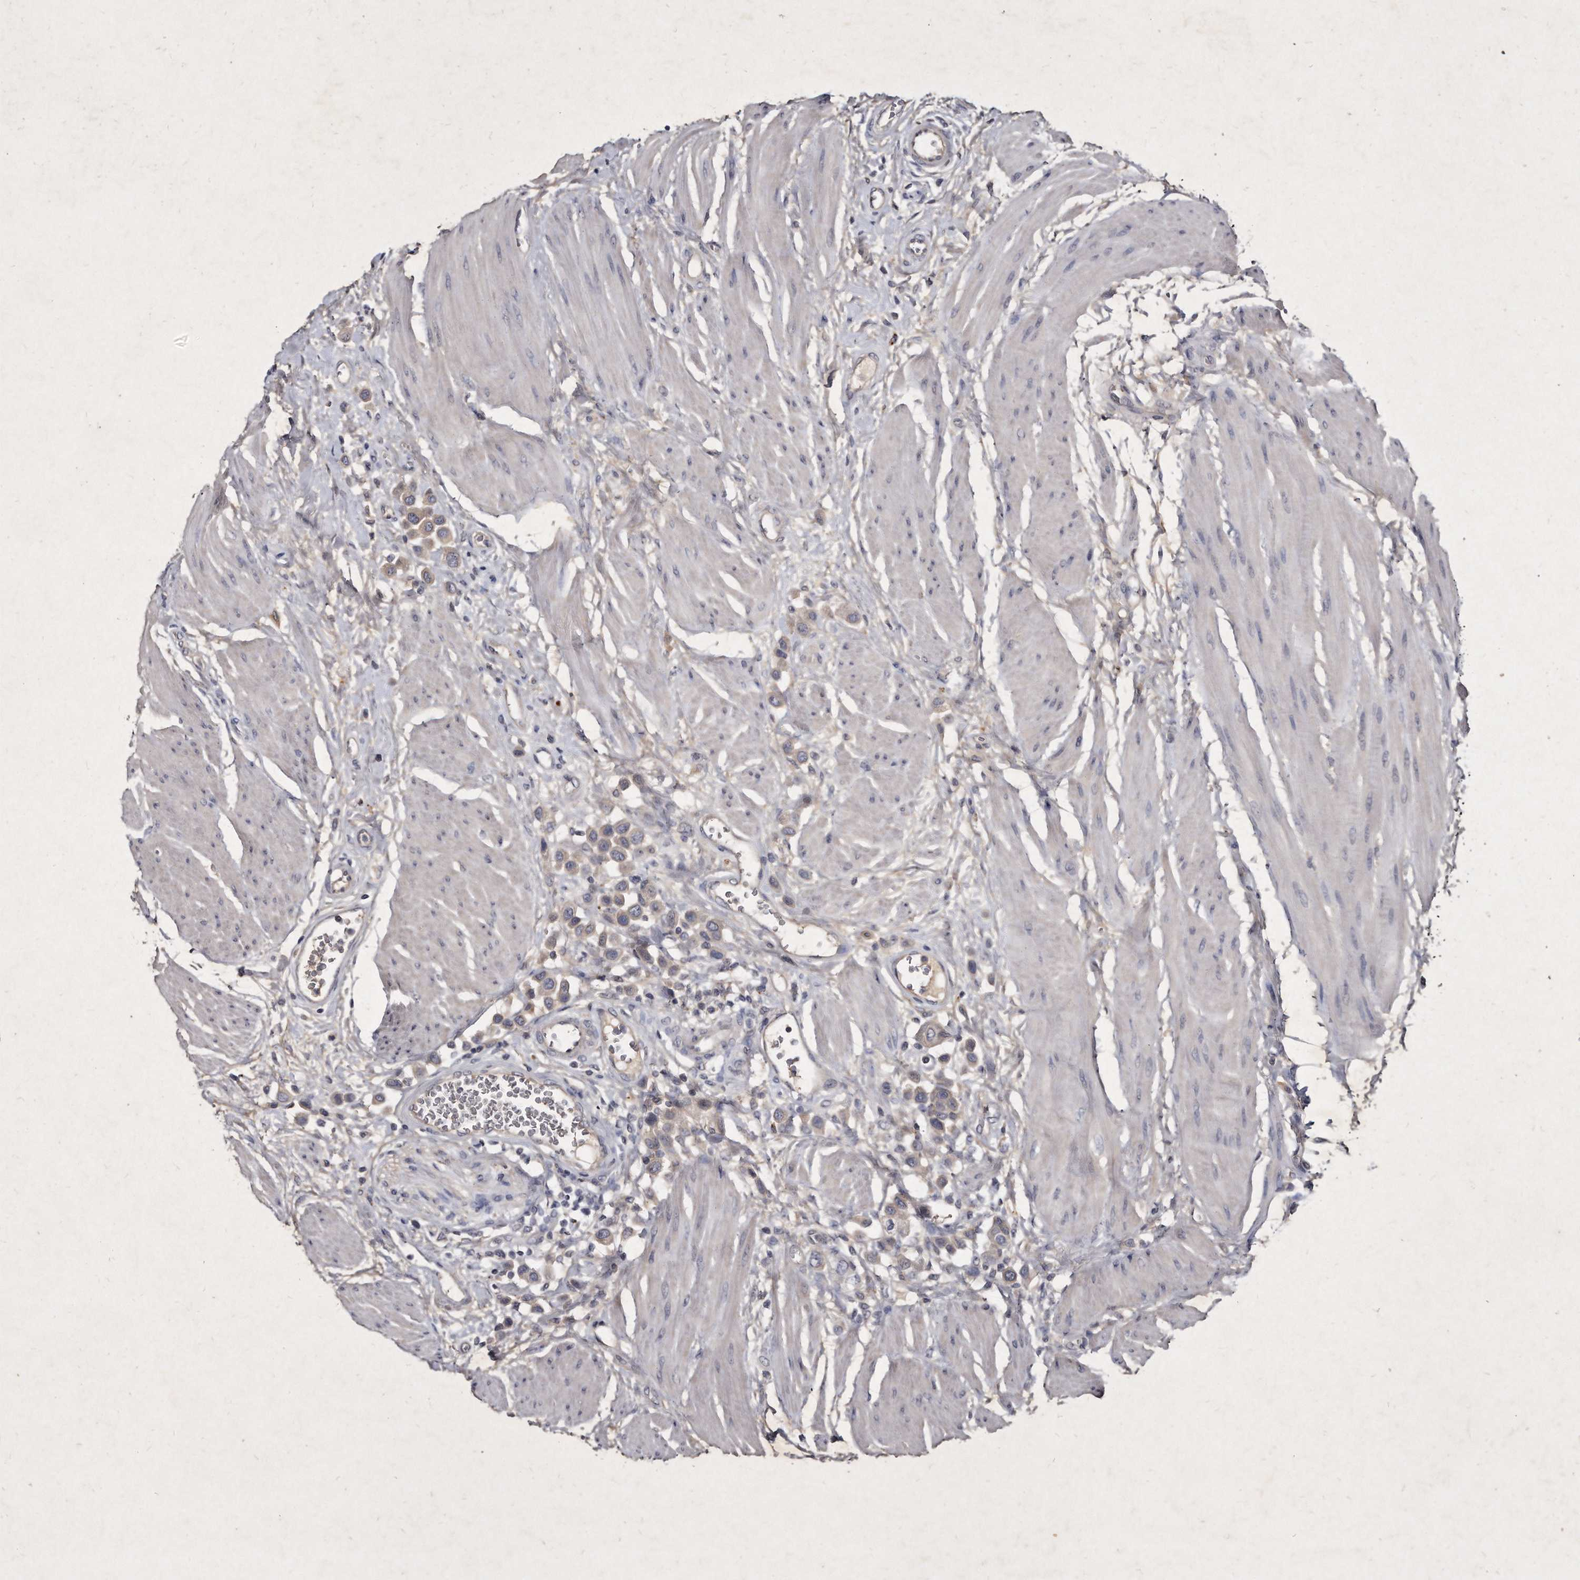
{"staining": {"intensity": "weak", "quantity": "<25%", "location": "cytoplasmic/membranous"}, "tissue": "urothelial cancer", "cell_type": "Tumor cells", "image_type": "cancer", "snomed": [{"axis": "morphology", "description": "Urothelial carcinoma, High grade"}, {"axis": "topography", "description": "Urinary bladder"}], "caption": "High power microscopy histopathology image of an immunohistochemistry histopathology image of urothelial cancer, revealing no significant staining in tumor cells.", "gene": "KLHDC3", "patient": {"sex": "male", "age": 50}}